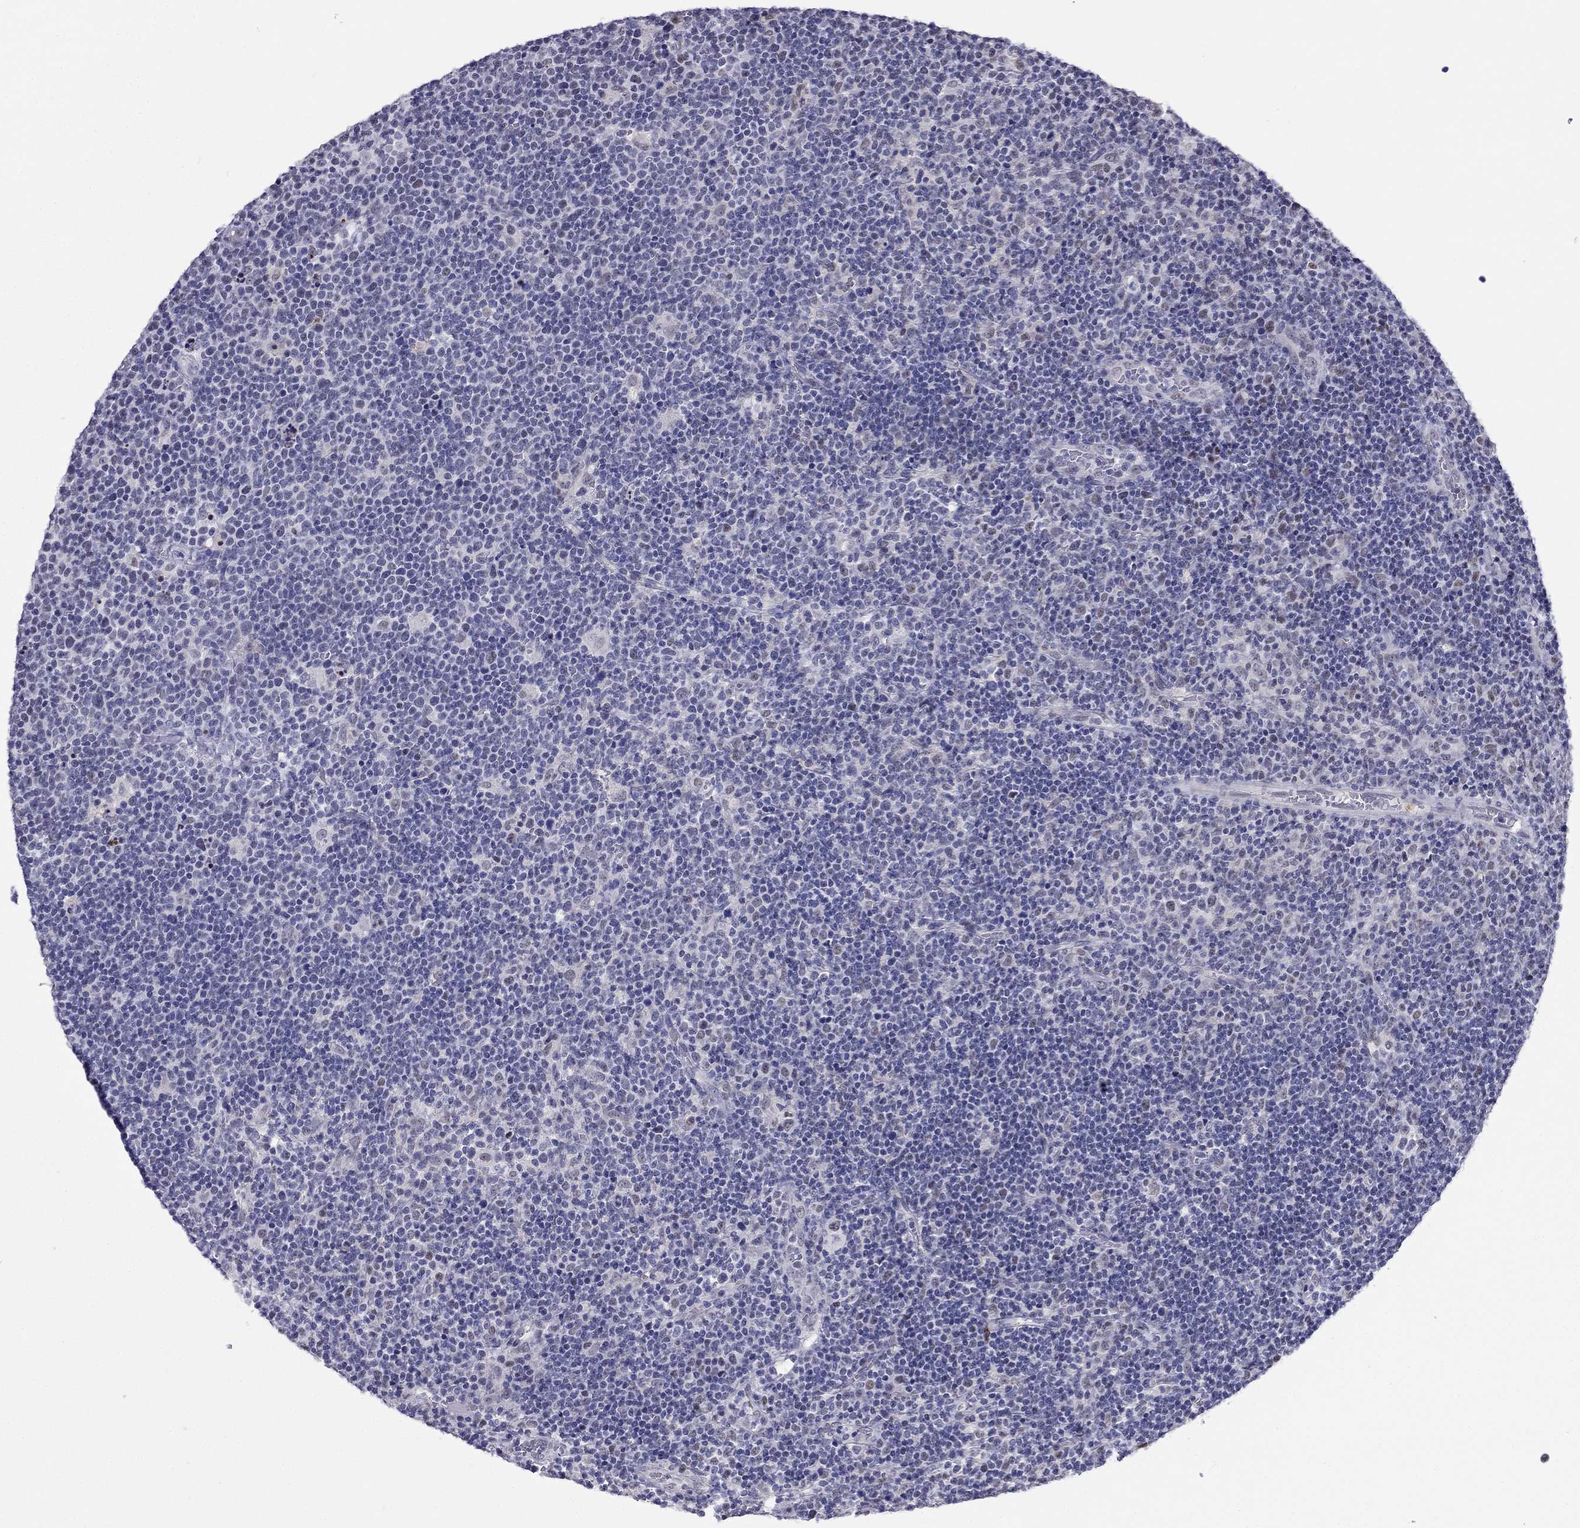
{"staining": {"intensity": "negative", "quantity": "none", "location": "none"}, "tissue": "lymphoma", "cell_type": "Tumor cells", "image_type": "cancer", "snomed": [{"axis": "morphology", "description": "Malignant lymphoma, non-Hodgkin's type, High grade"}, {"axis": "topography", "description": "Lymph node"}], "caption": "Lymphoma was stained to show a protein in brown. There is no significant staining in tumor cells.", "gene": "PPM1G", "patient": {"sex": "male", "age": 61}}